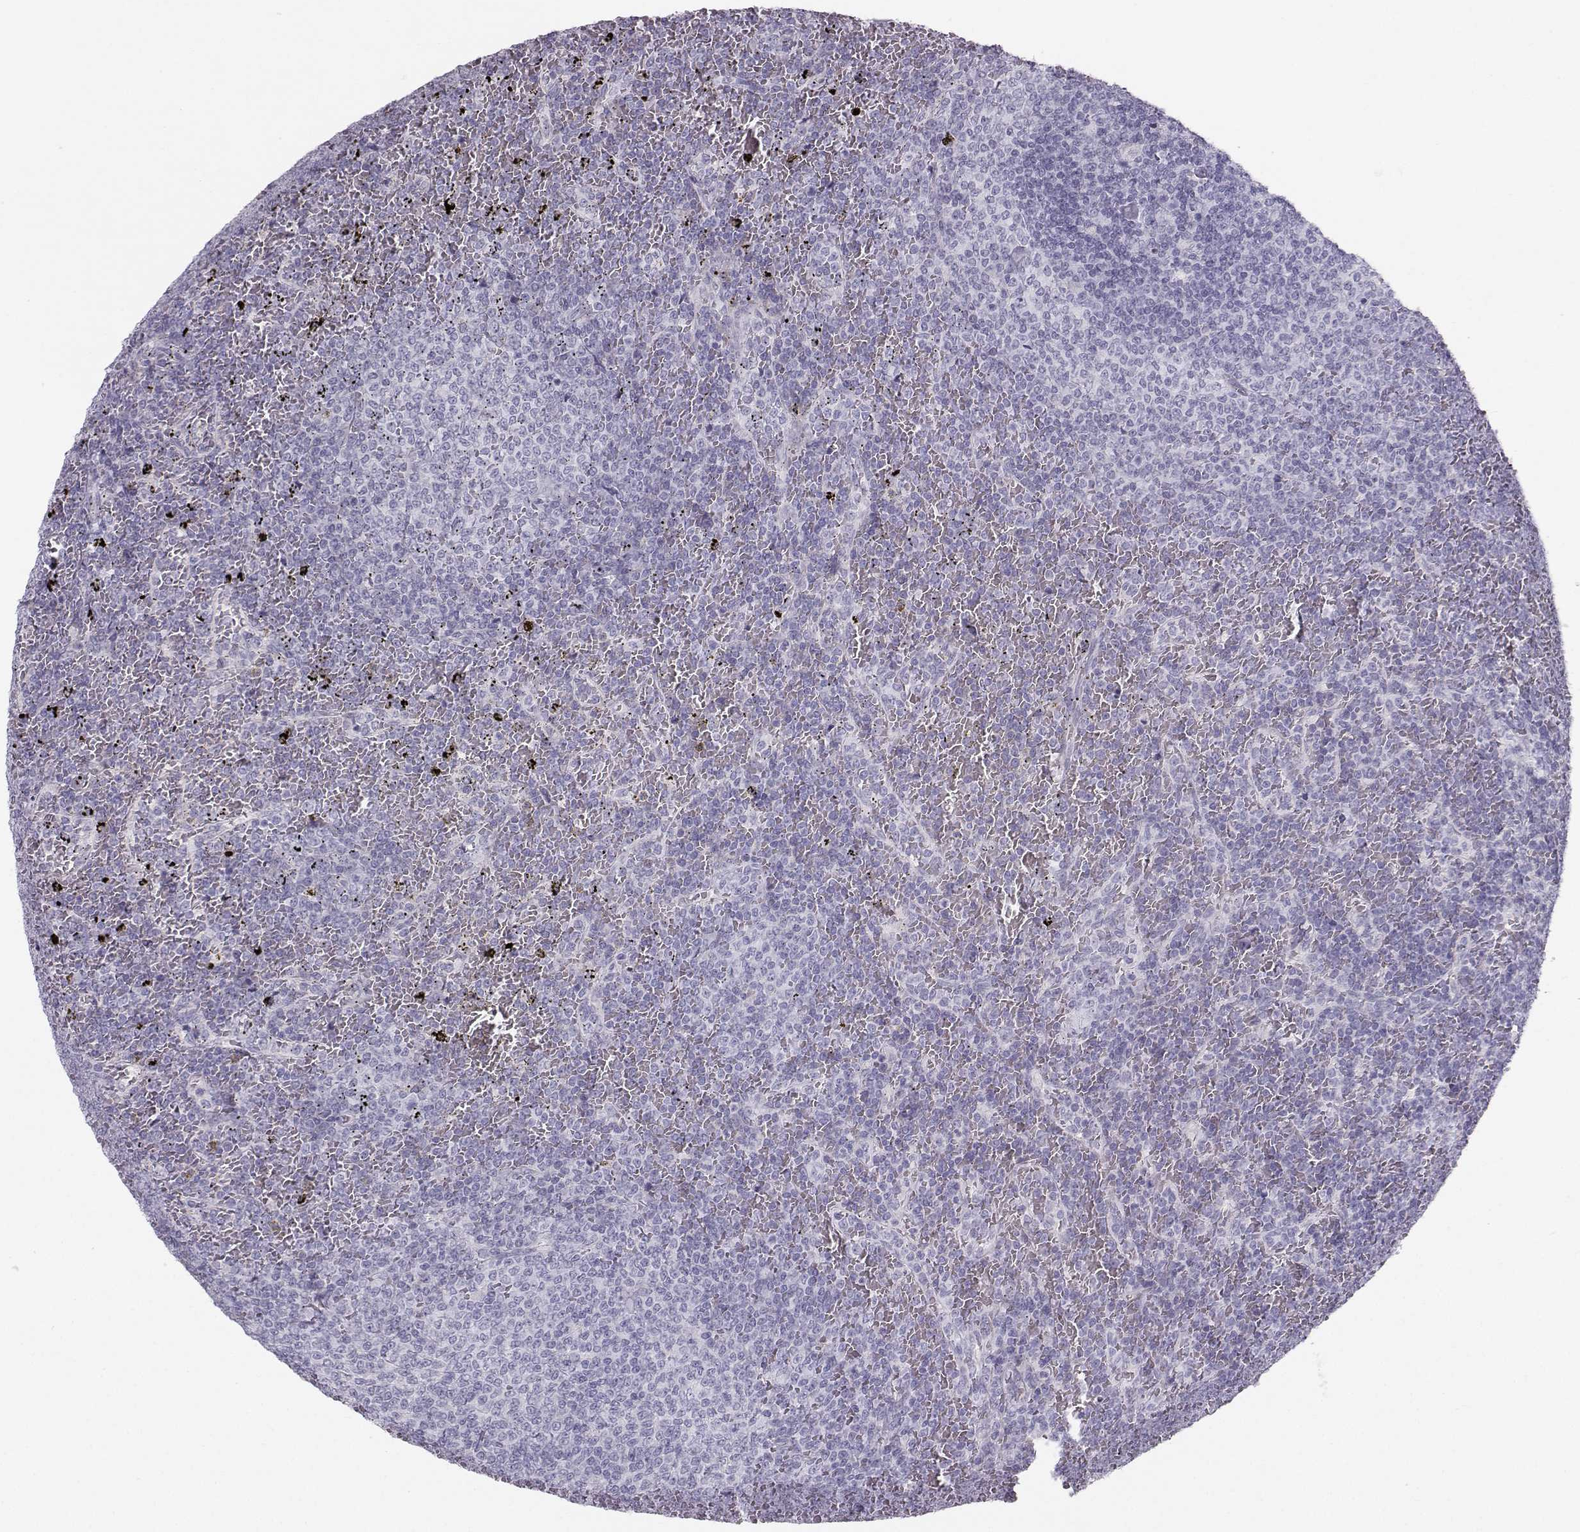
{"staining": {"intensity": "negative", "quantity": "none", "location": "none"}, "tissue": "lymphoma", "cell_type": "Tumor cells", "image_type": "cancer", "snomed": [{"axis": "morphology", "description": "Malignant lymphoma, non-Hodgkin's type, Low grade"}, {"axis": "topography", "description": "Spleen"}], "caption": "DAB immunohistochemical staining of human lymphoma reveals no significant staining in tumor cells. (Immunohistochemistry, brightfield microscopy, high magnification).", "gene": "CASR", "patient": {"sex": "female", "age": 77}}